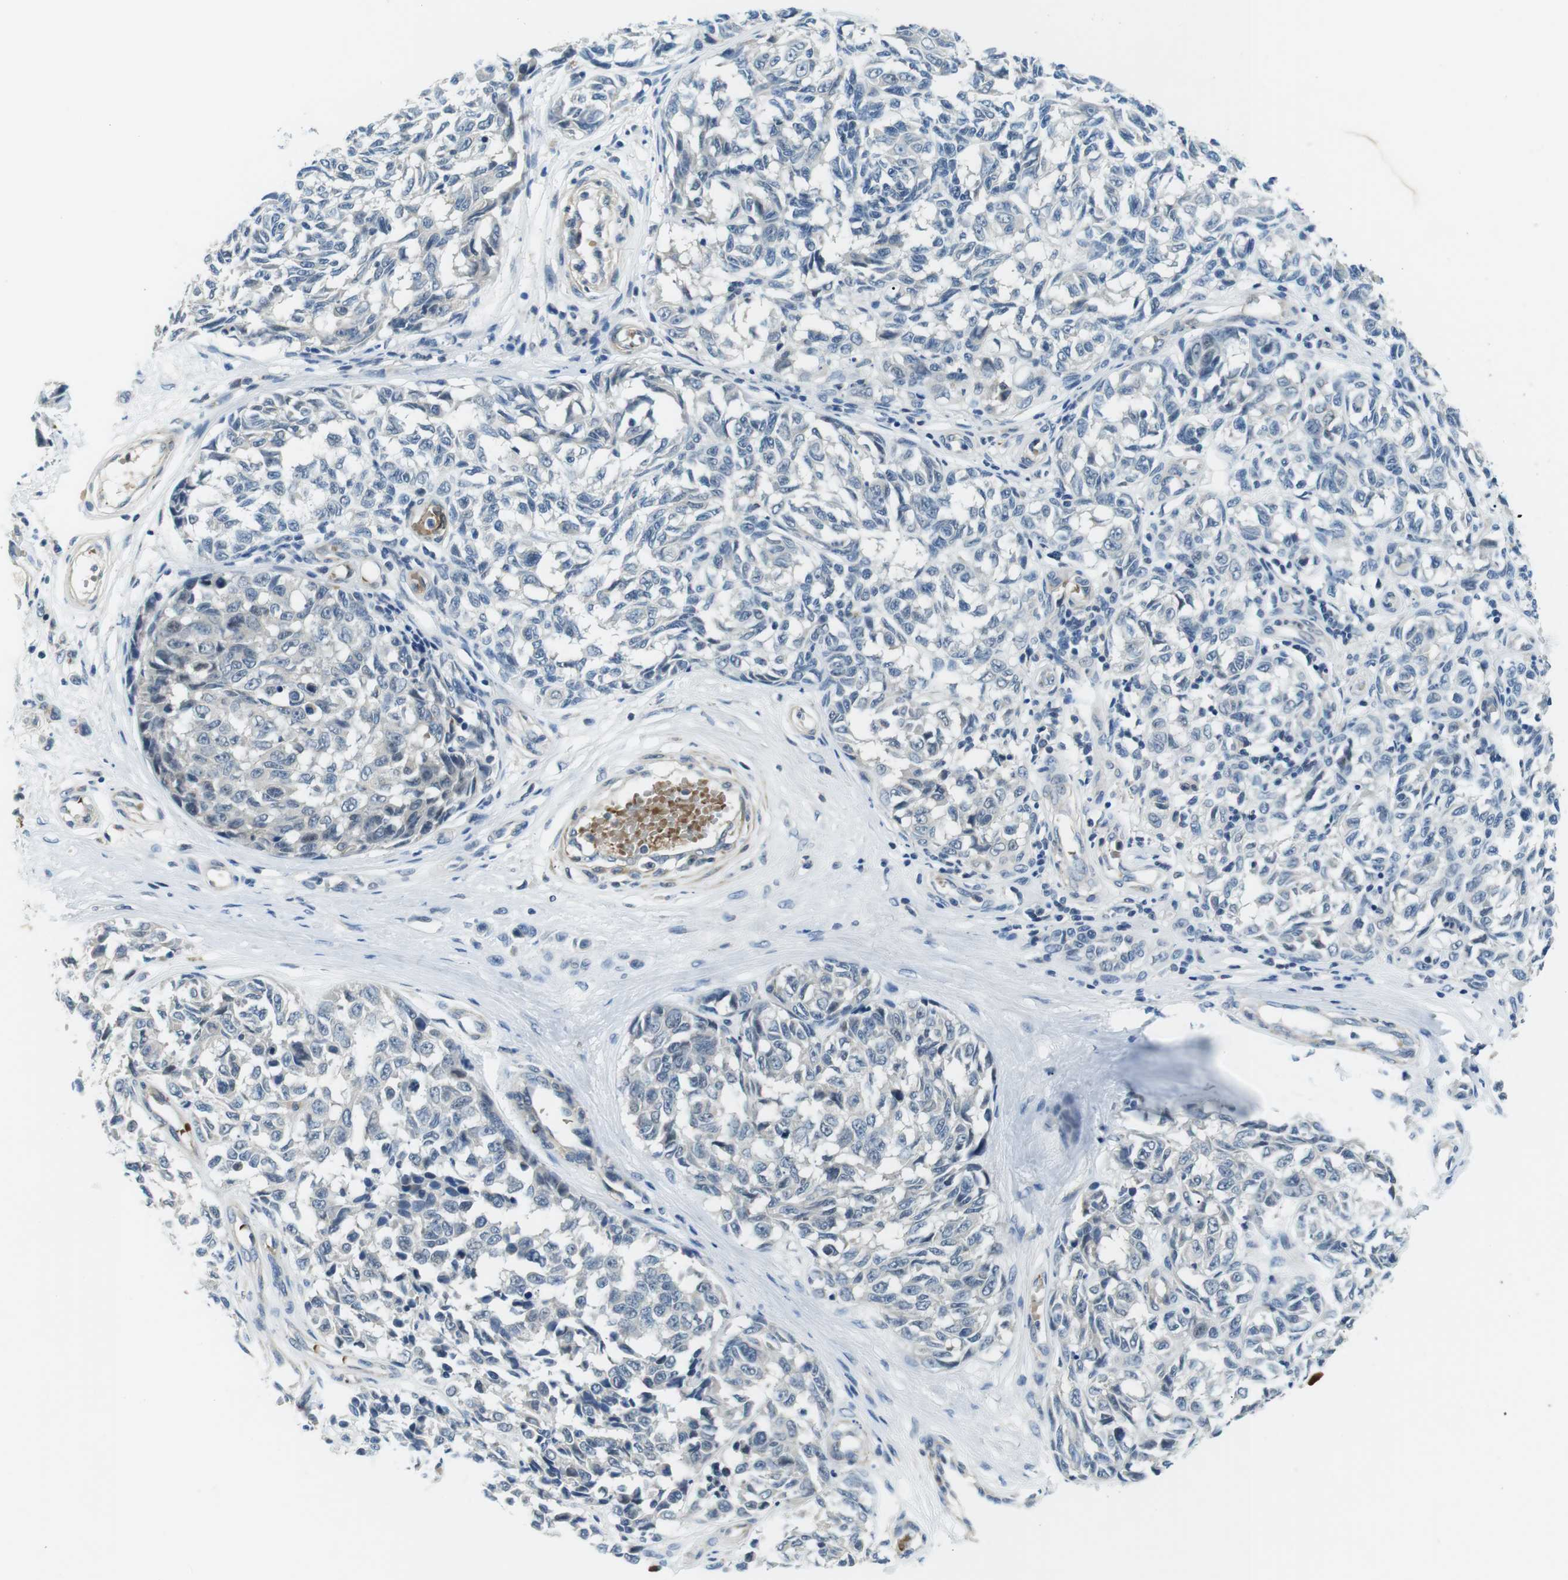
{"staining": {"intensity": "negative", "quantity": "none", "location": "none"}, "tissue": "melanoma", "cell_type": "Tumor cells", "image_type": "cancer", "snomed": [{"axis": "morphology", "description": "Malignant melanoma, NOS"}, {"axis": "topography", "description": "Skin"}], "caption": "This is an immunohistochemistry histopathology image of human malignant melanoma. There is no positivity in tumor cells.", "gene": "WSCD1", "patient": {"sex": "female", "age": 64}}